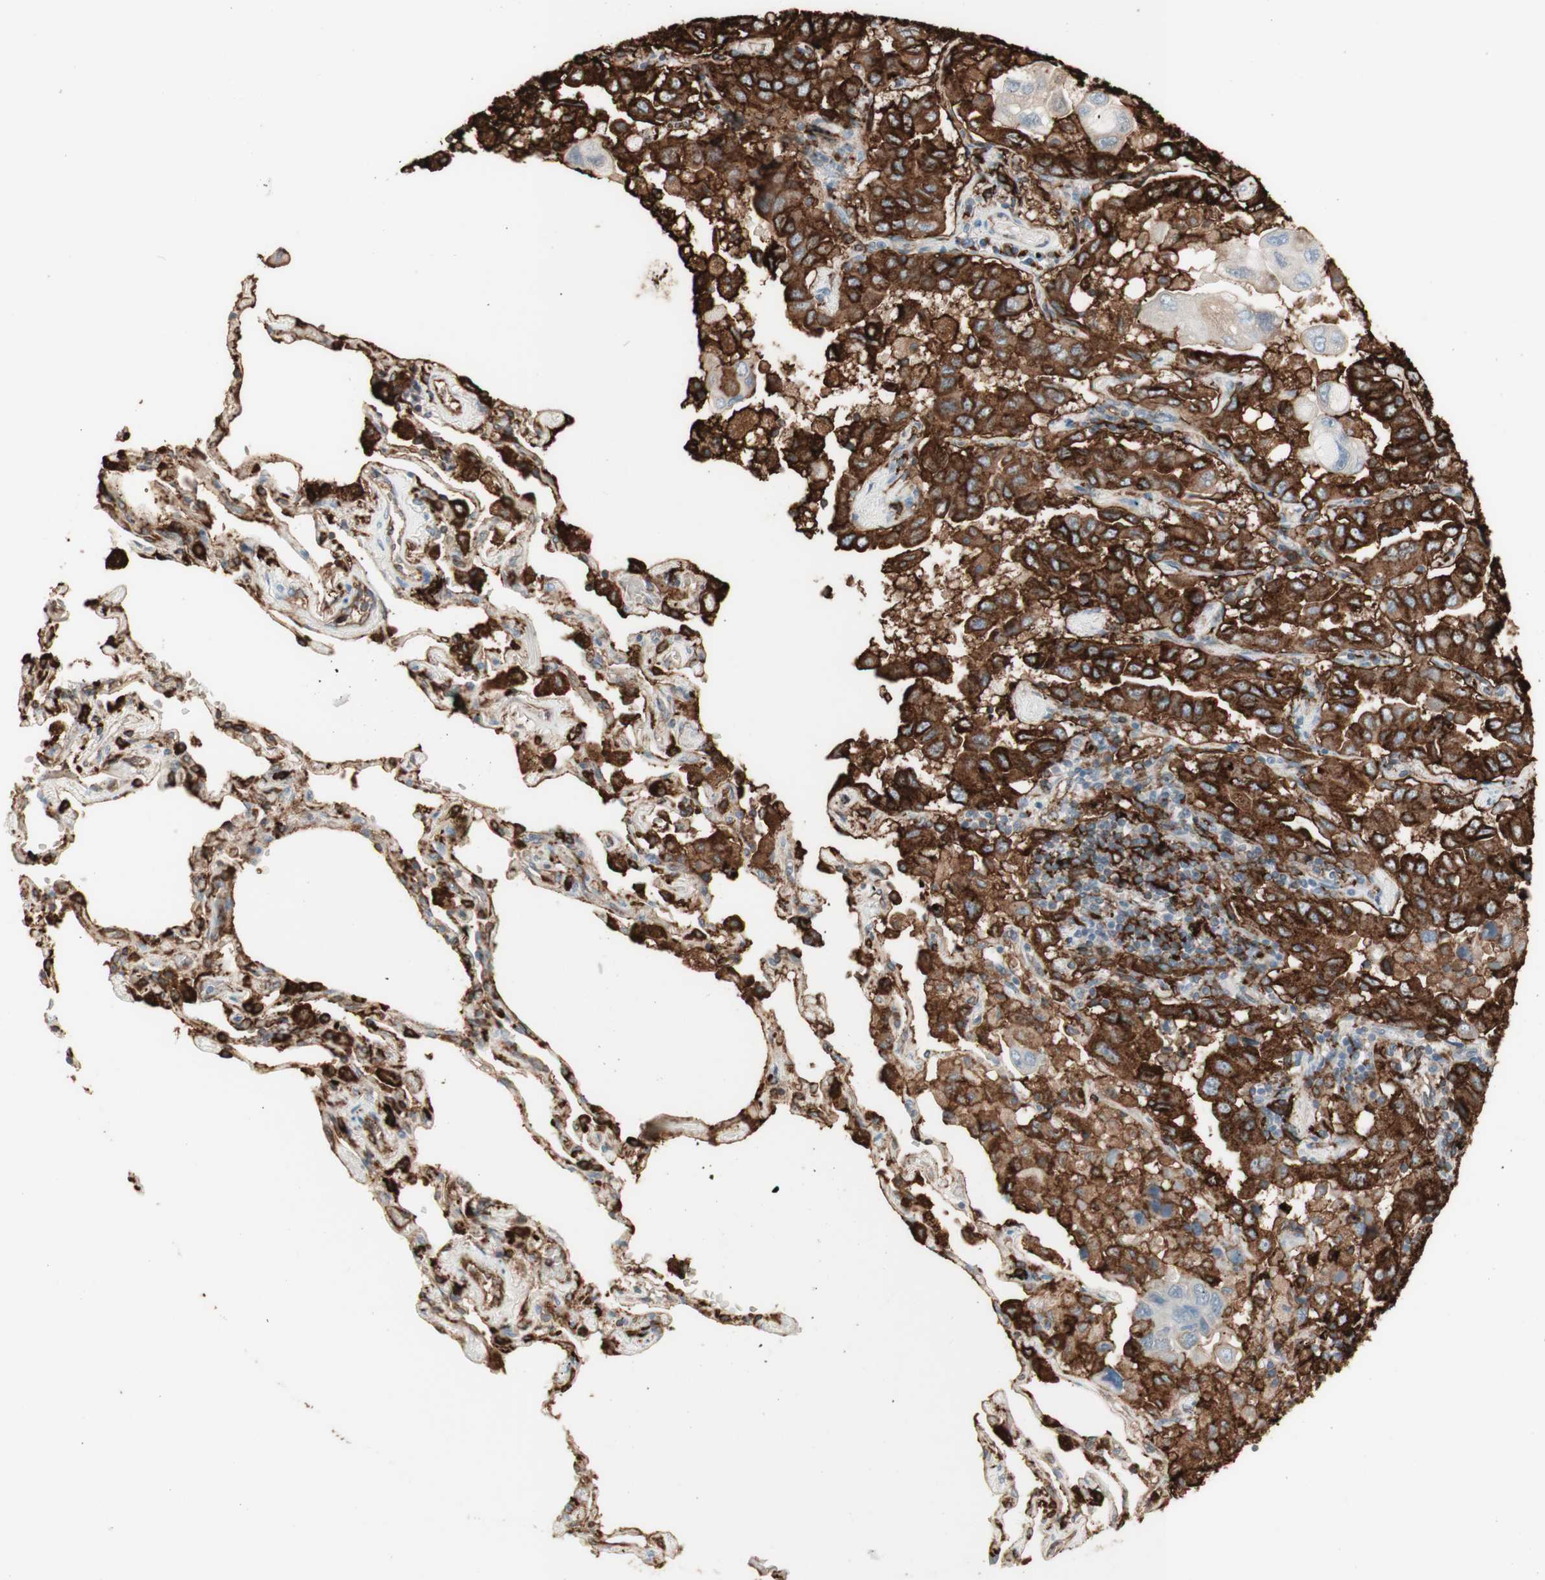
{"staining": {"intensity": "strong", "quantity": ">75%", "location": "cytoplasmic/membranous"}, "tissue": "lung cancer", "cell_type": "Tumor cells", "image_type": "cancer", "snomed": [{"axis": "morphology", "description": "Adenocarcinoma, NOS"}, {"axis": "topography", "description": "Lung"}], "caption": "This photomicrograph displays lung adenocarcinoma stained with IHC to label a protein in brown. The cytoplasmic/membranous of tumor cells show strong positivity for the protein. Nuclei are counter-stained blue.", "gene": "HLA-DPB1", "patient": {"sex": "male", "age": 64}}